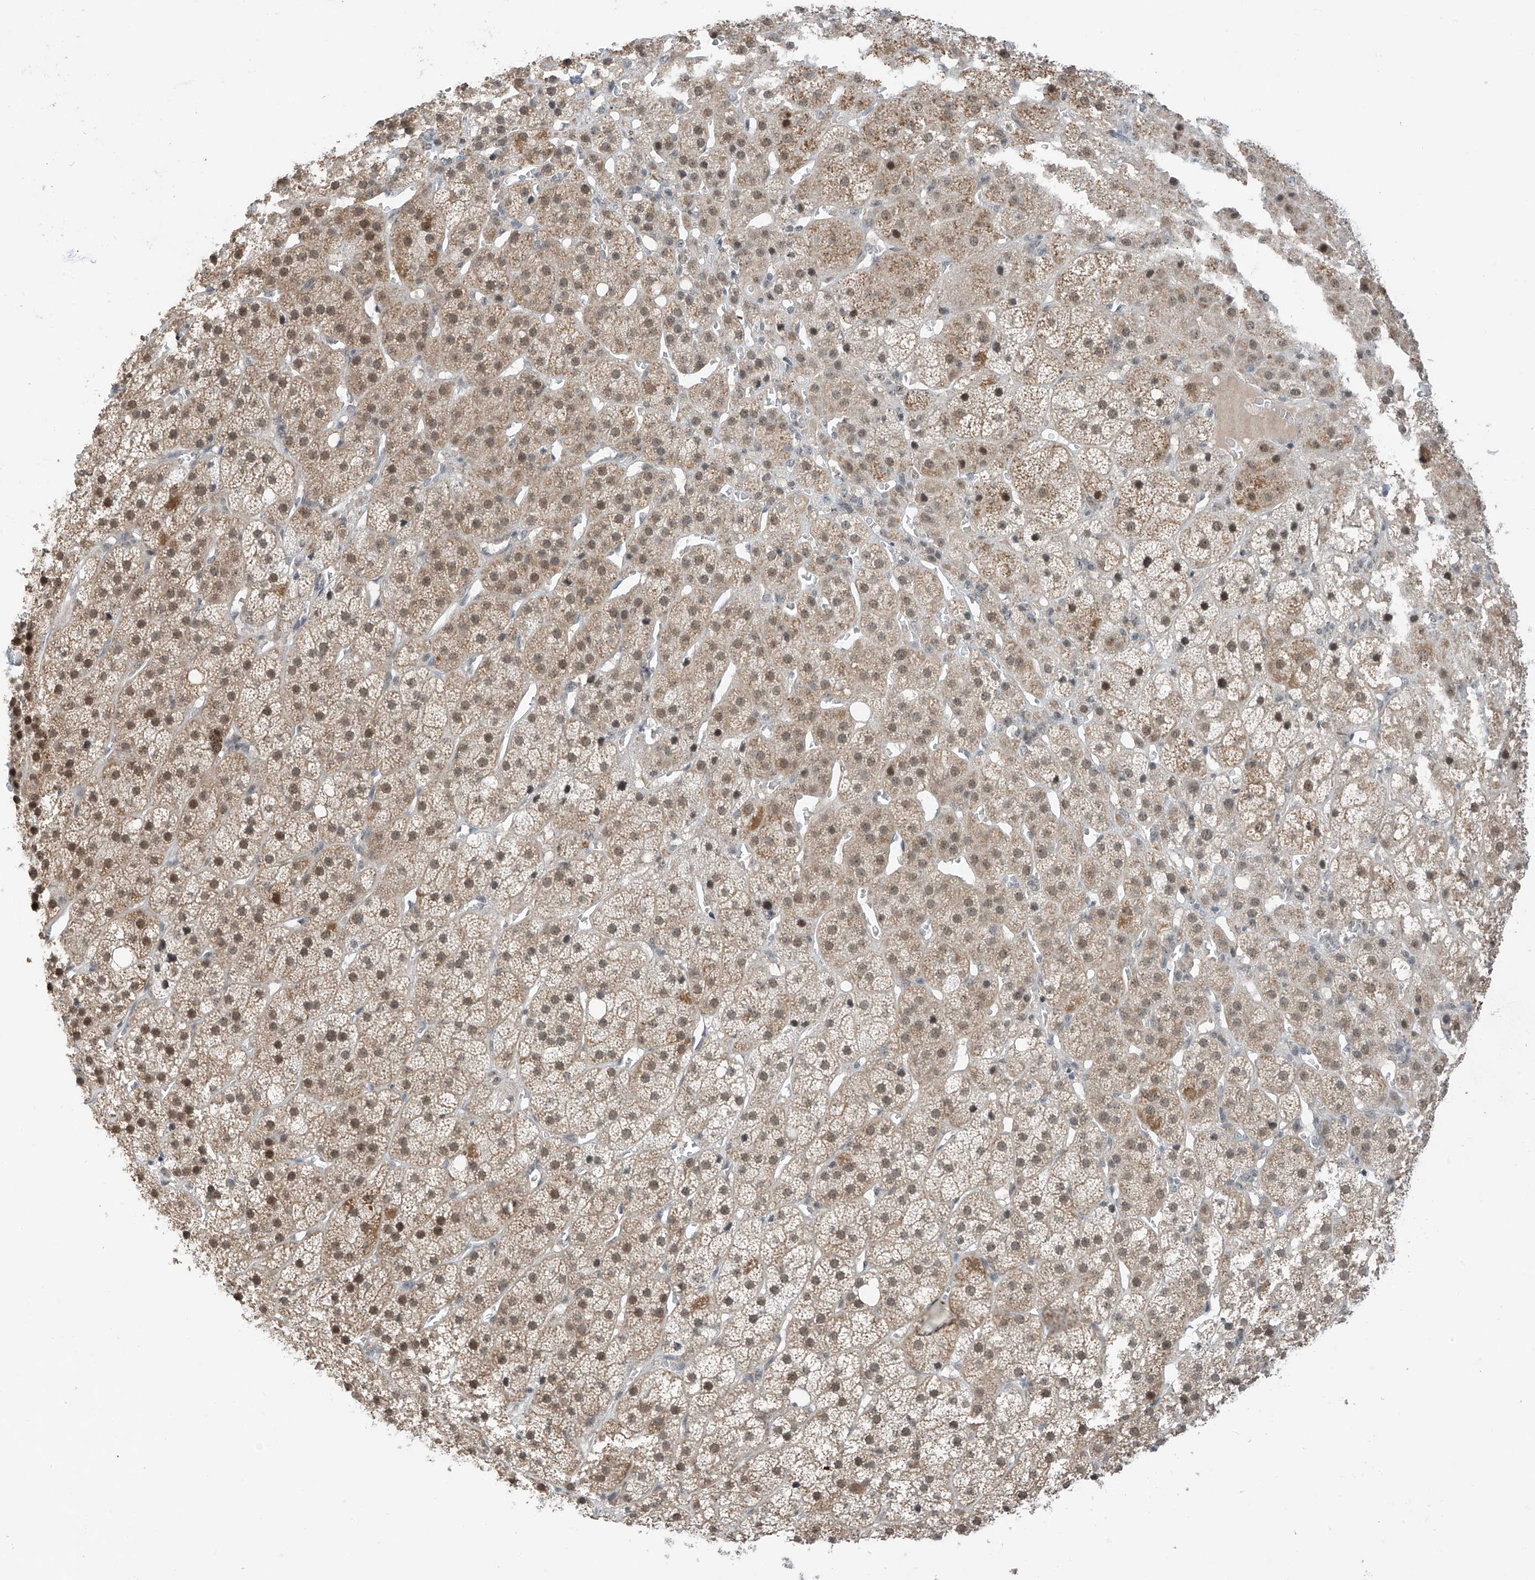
{"staining": {"intensity": "moderate", "quantity": ">75%", "location": "nuclear"}, "tissue": "adrenal gland", "cell_type": "Glandular cells", "image_type": "normal", "snomed": [{"axis": "morphology", "description": "Normal tissue, NOS"}, {"axis": "topography", "description": "Adrenal gland"}], "caption": "Immunohistochemical staining of benign human adrenal gland reveals moderate nuclear protein positivity in approximately >75% of glandular cells.", "gene": "RPAIN", "patient": {"sex": "female", "age": 57}}